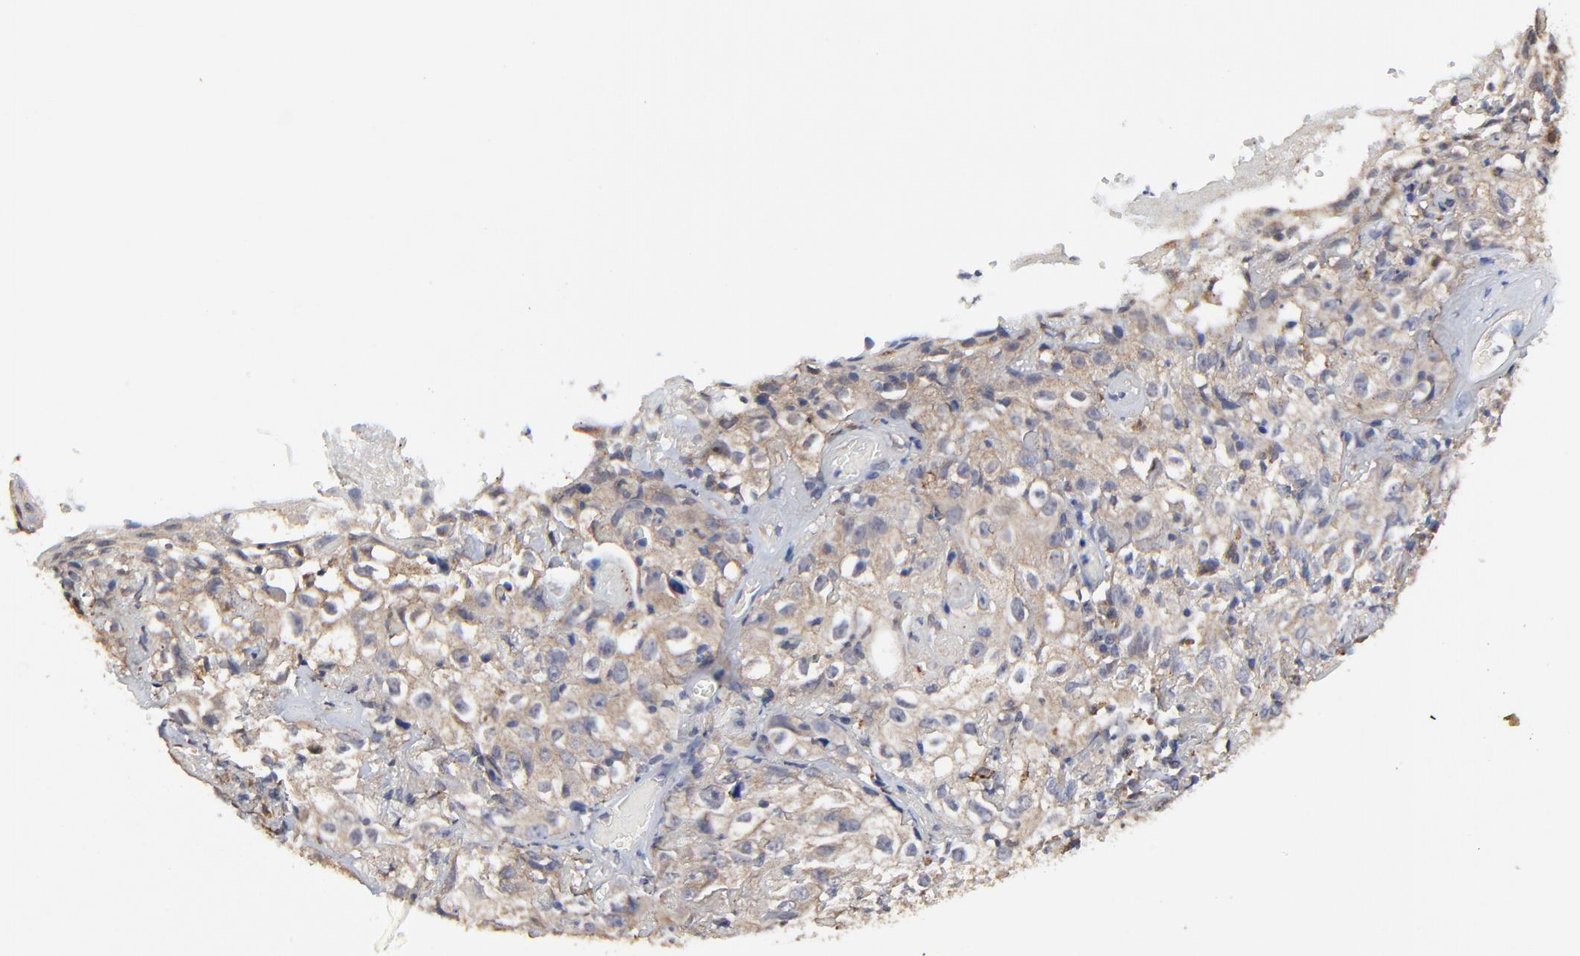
{"staining": {"intensity": "moderate", "quantity": ">75%", "location": "cytoplasmic/membranous"}, "tissue": "skin cancer", "cell_type": "Tumor cells", "image_type": "cancer", "snomed": [{"axis": "morphology", "description": "Squamous cell carcinoma, NOS"}, {"axis": "topography", "description": "Skin"}], "caption": "Moderate cytoplasmic/membranous positivity for a protein is identified in about >75% of tumor cells of squamous cell carcinoma (skin) using immunohistochemistry.", "gene": "LGALS3", "patient": {"sex": "male", "age": 65}}